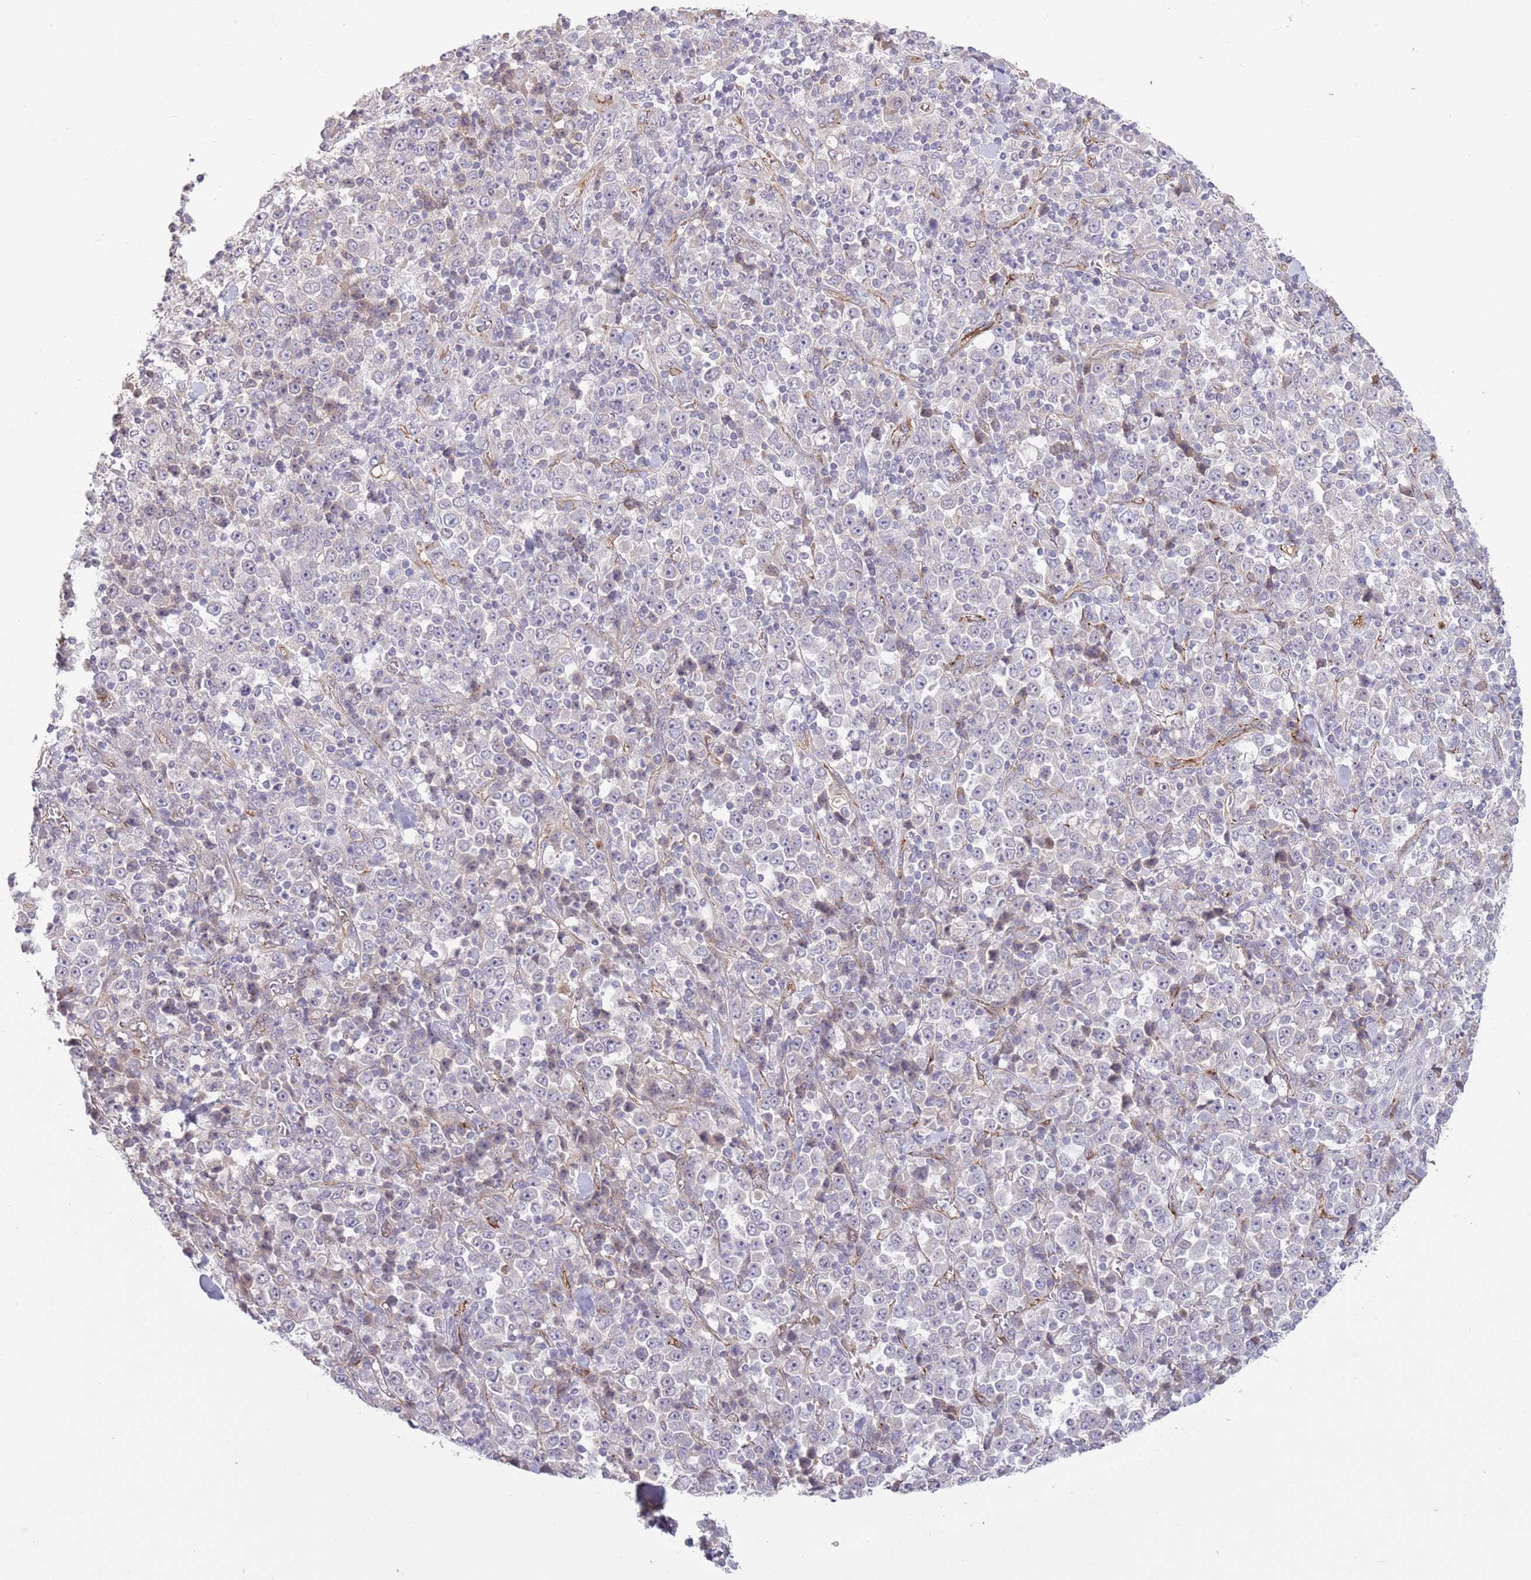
{"staining": {"intensity": "negative", "quantity": "none", "location": "none"}, "tissue": "stomach cancer", "cell_type": "Tumor cells", "image_type": "cancer", "snomed": [{"axis": "morphology", "description": "Normal tissue, NOS"}, {"axis": "morphology", "description": "Adenocarcinoma, NOS"}, {"axis": "topography", "description": "Stomach, upper"}, {"axis": "topography", "description": "Stomach"}], "caption": "Immunohistochemical staining of stomach cancer (adenocarcinoma) reveals no significant staining in tumor cells.", "gene": "DPP10", "patient": {"sex": "male", "age": 59}}